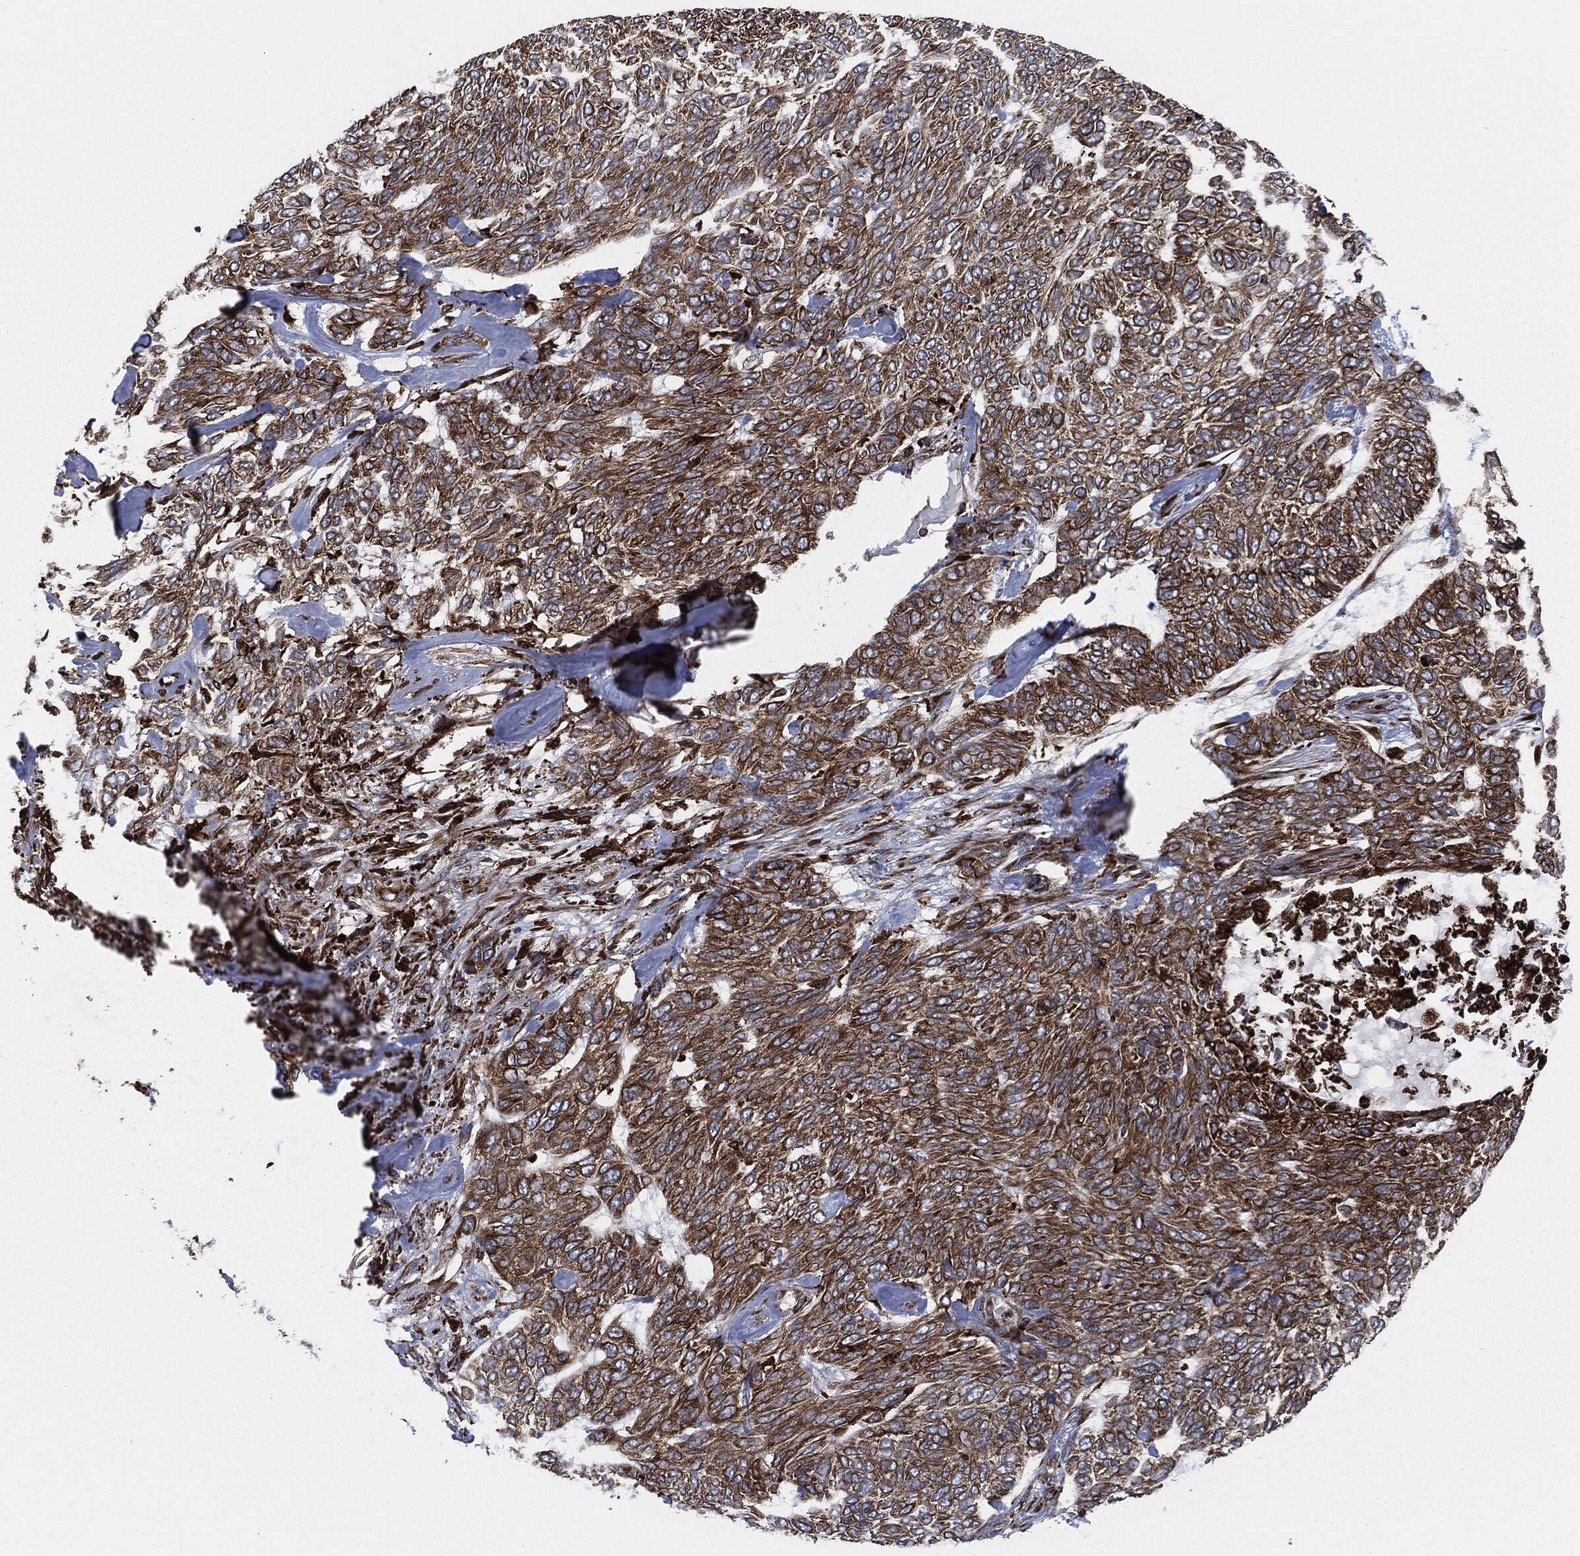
{"staining": {"intensity": "strong", "quantity": ">75%", "location": "cytoplasmic/membranous"}, "tissue": "skin cancer", "cell_type": "Tumor cells", "image_type": "cancer", "snomed": [{"axis": "morphology", "description": "Basal cell carcinoma"}, {"axis": "topography", "description": "Skin"}], "caption": "A brown stain labels strong cytoplasmic/membranous staining of a protein in skin cancer (basal cell carcinoma) tumor cells.", "gene": "CALR", "patient": {"sex": "female", "age": 65}}